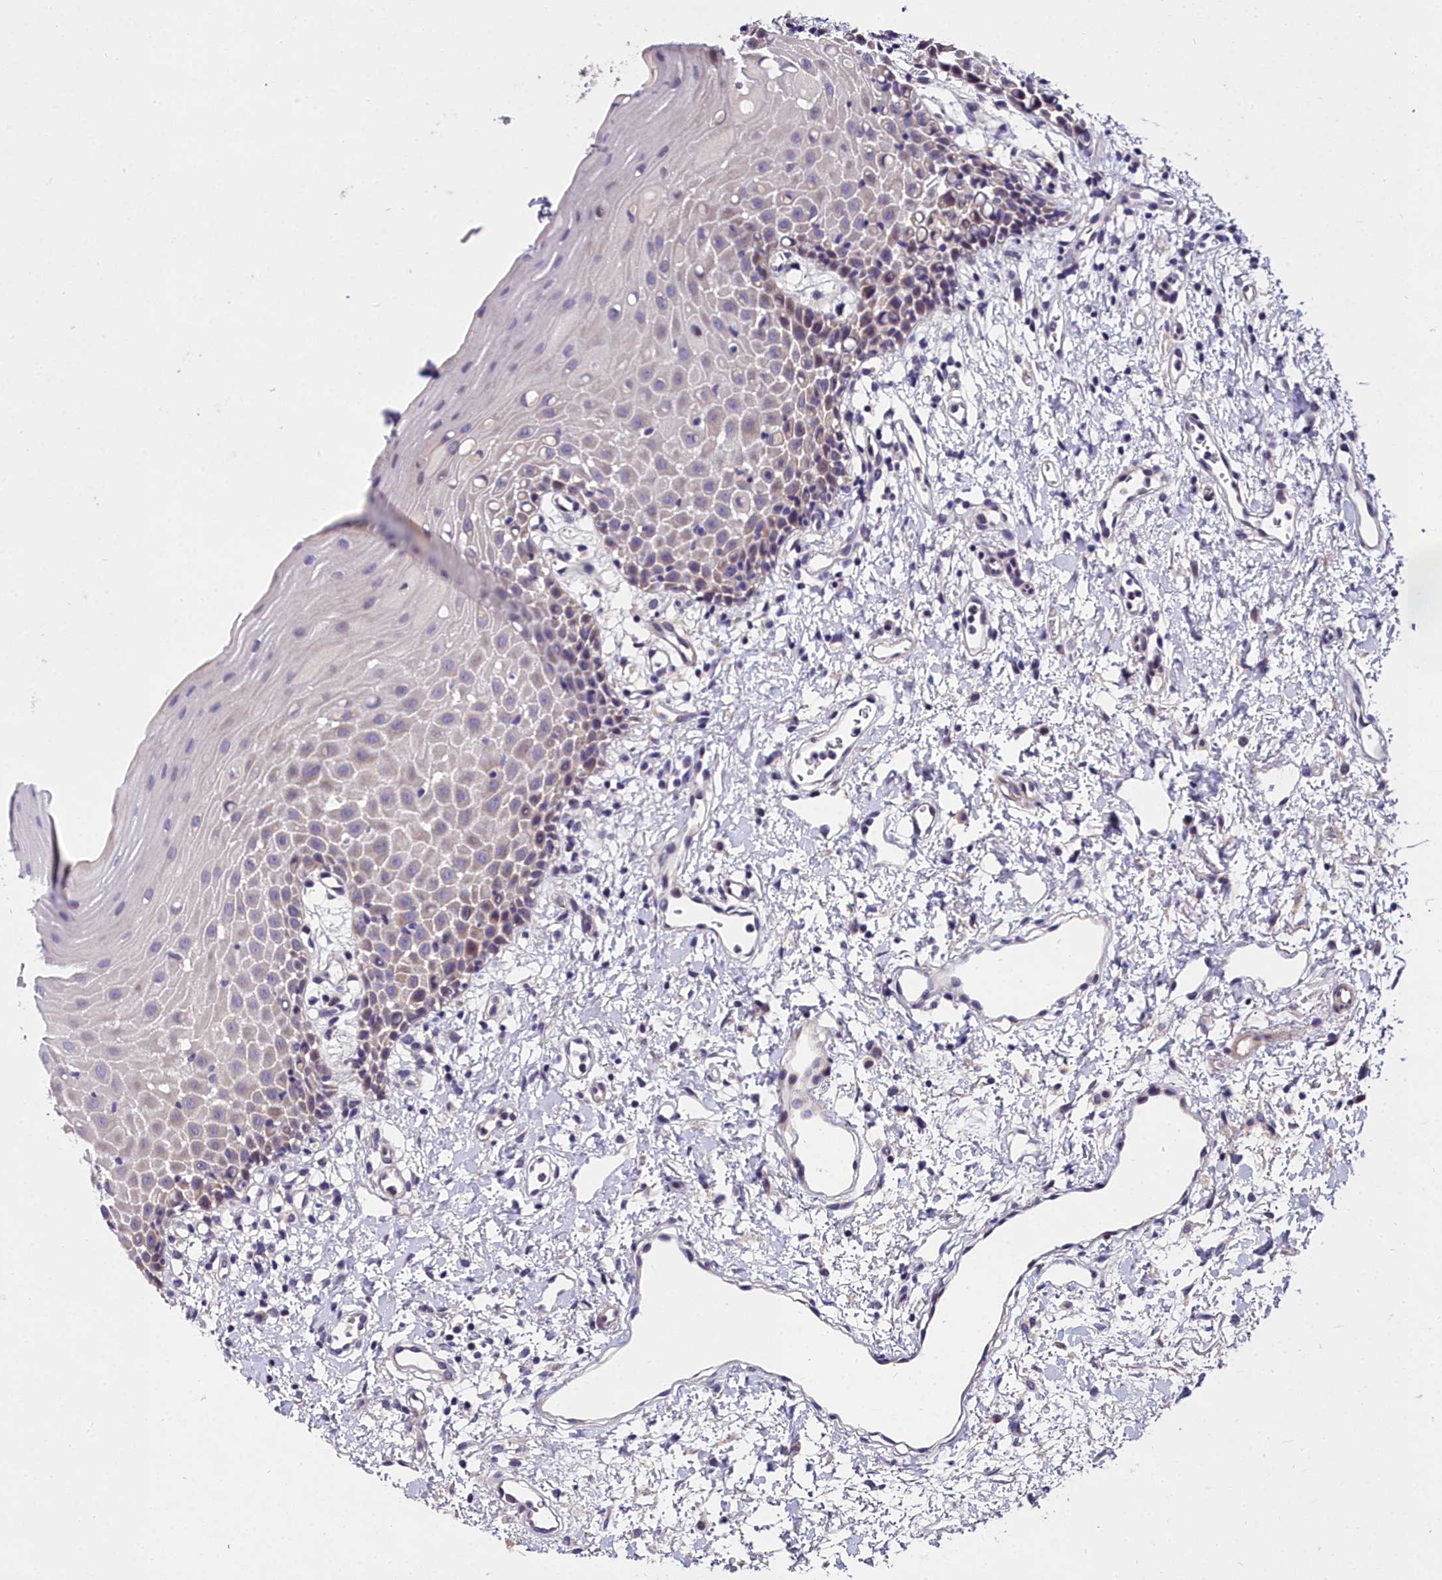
{"staining": {"intensity": "weak", "quantity": "<25%", "location": "cytoplasmic/membranous"}, "tissue": "oral mucosa", "cell_type": "Squamous epithelial cells", "image_type": "normal", "snomed": [{"axis": "morphology", "description": "Normal tissue, NOS"}, {"axis": "topography", "description": "Oral tissue"}], "caption": "Immunohistochemistry micrograph of normal oral mucosa stained for a protein (brown), which displays no staining in squamous epithelial cells.", "gene": "NT5M", "patient": {"sex": "female", "age": 70}}